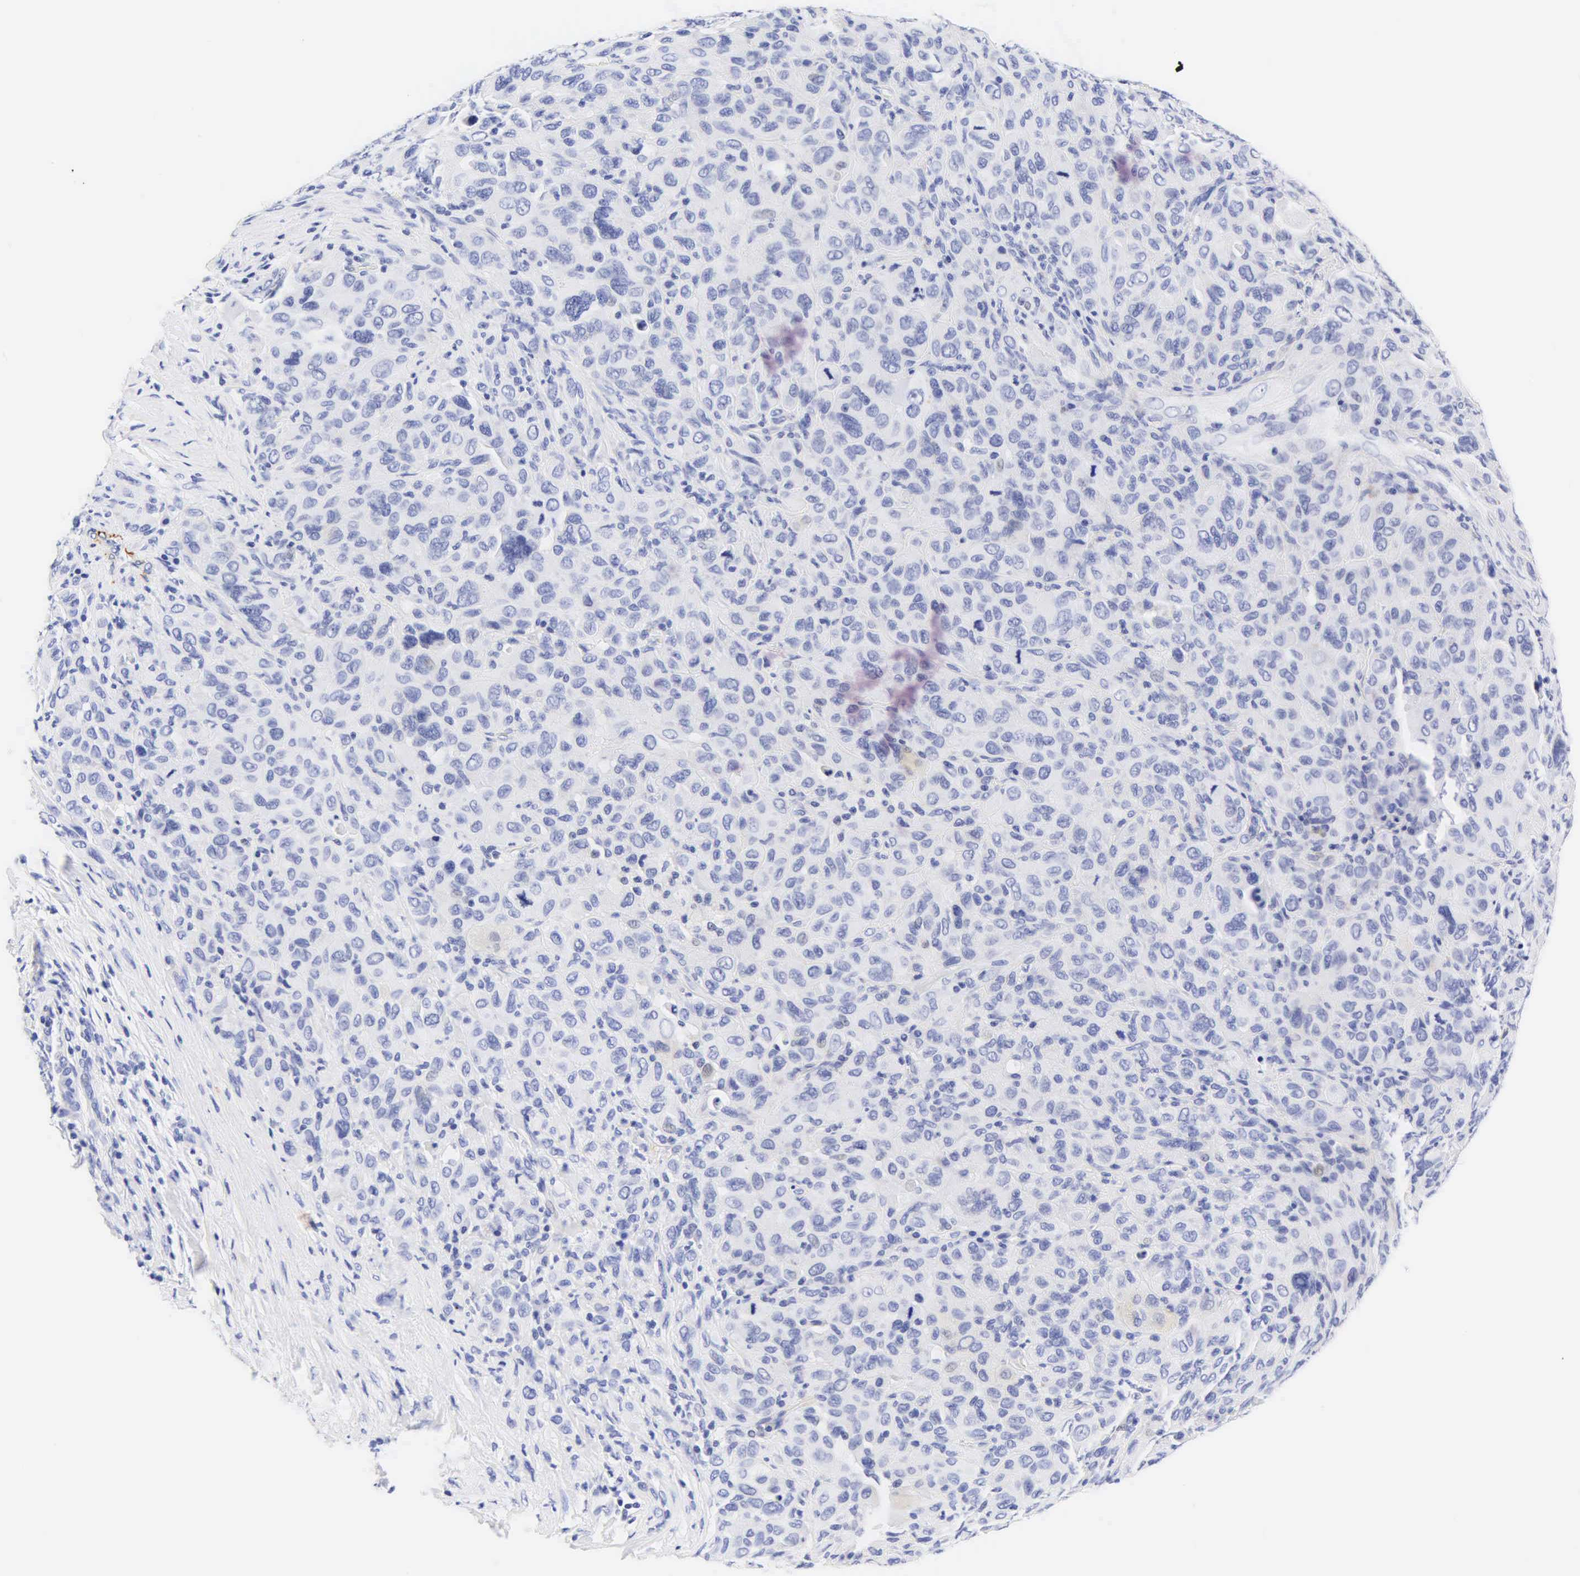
{"staining": {"intensity": "negative", "quantity": "none", "location": "none"}, "tissue": "melanoma", "cell_type": "Tumor cells", "image_type": "cancer", "snomed": [{"axis": "morphology", "description": "Malignant melanoma, Metastatic site"}, {"axis": "topography", "description": "Skin"}], "caption": "Protein analysis of malignant melanoma (metastatic site) displays no significant staining in tumor cells.", "gene": "DES", "patient": {"sex": "male", "age": 32}}